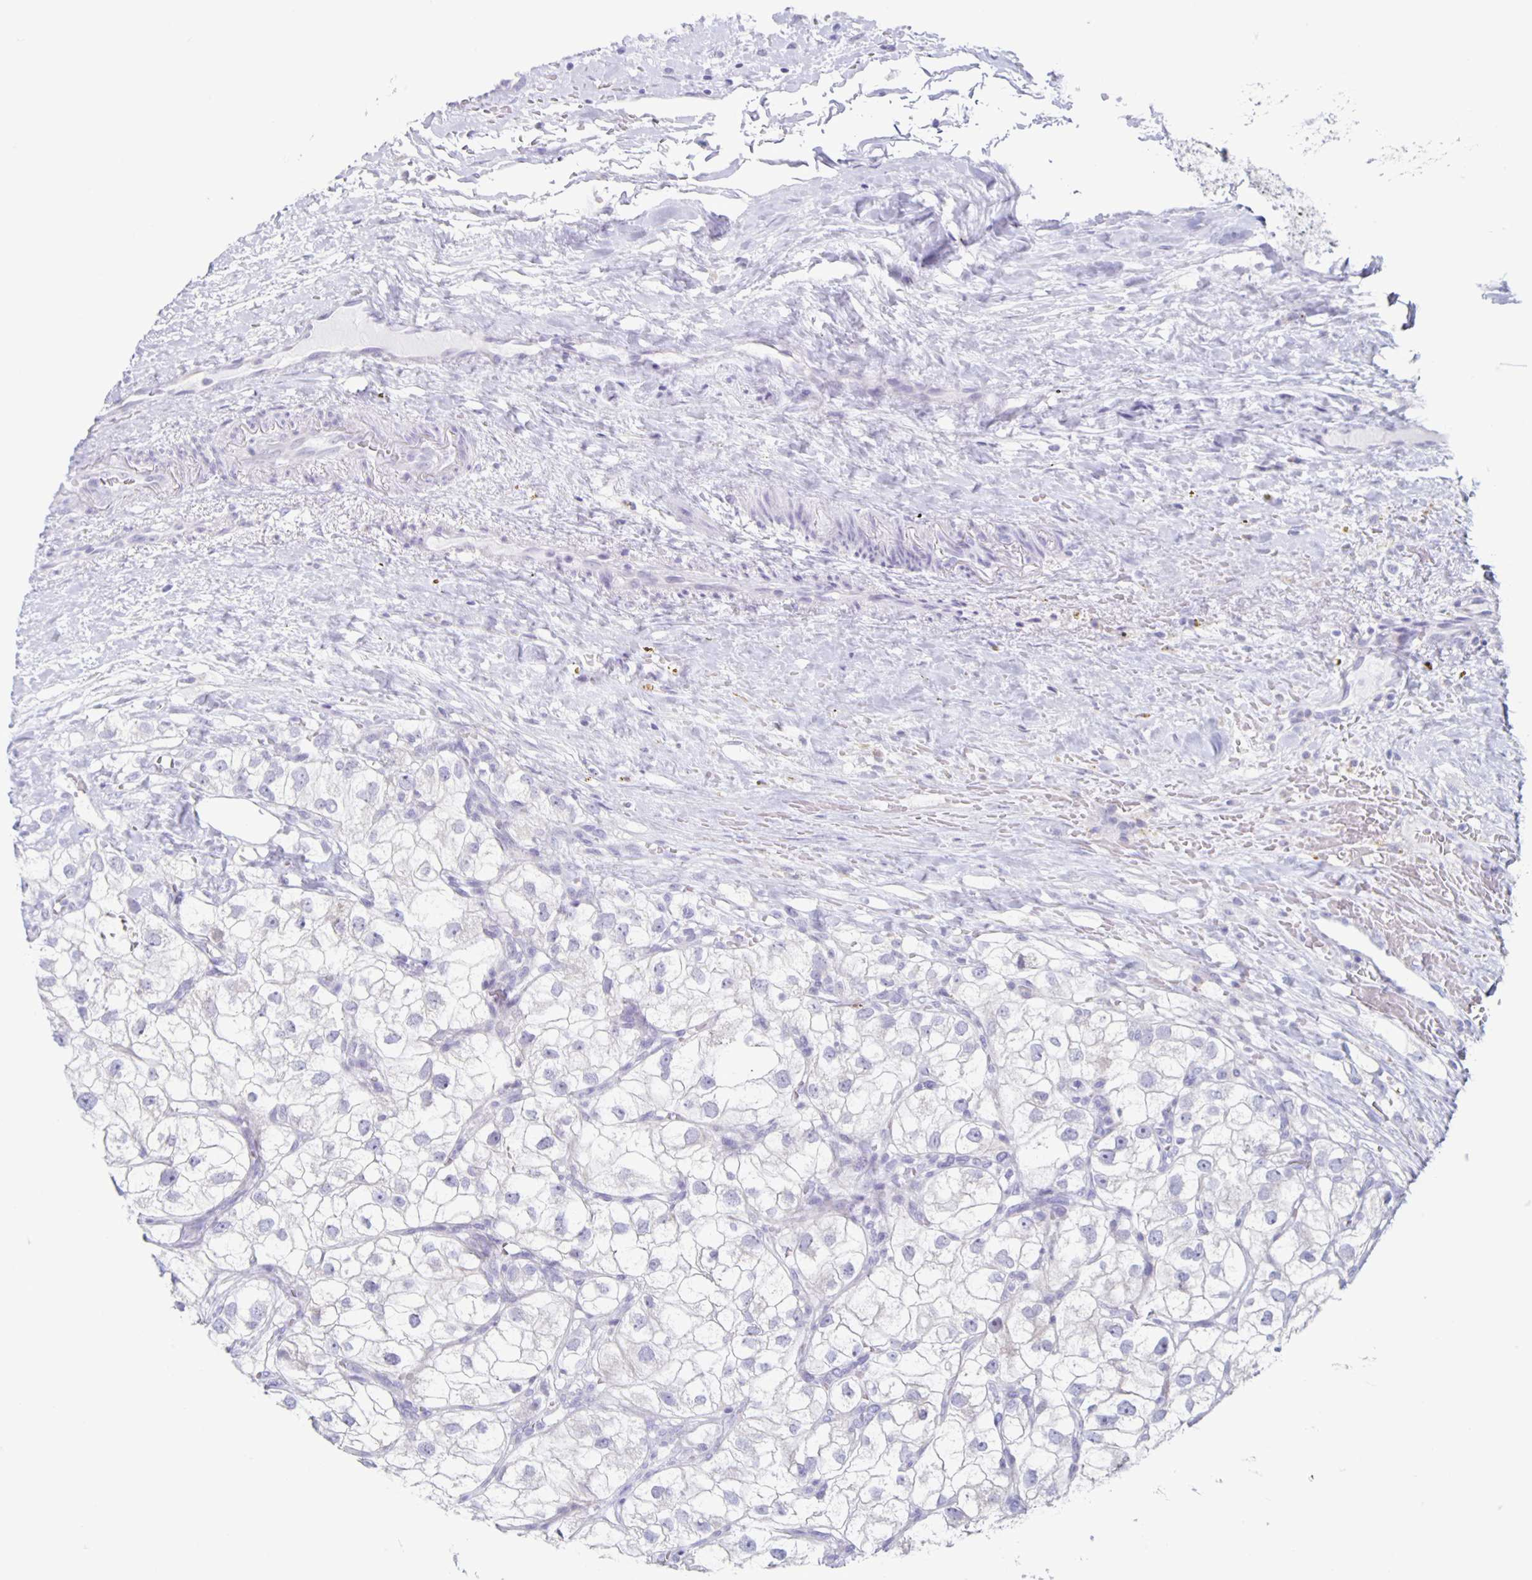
{"staining": {"intensity": "negative", "quantity": "none", "location": "none"}, "tissue": "renal cancer", "cell_type": "Tumor cells", "image_type": "cancer", "snomed": [{"axis": "morphology", "description": "Adenocarcinoma, NOS"}, {"axis": "topography", "description": "Kidney"}], "caption": "DAB (3,3'-diaminobenzidine) immunohistochemical staining of human renal cancer (adenocarcinoma) displays no significant staining in tumor cells.", "gene": "CT45A5", "patient": {"sex": "male", "age": 59}}